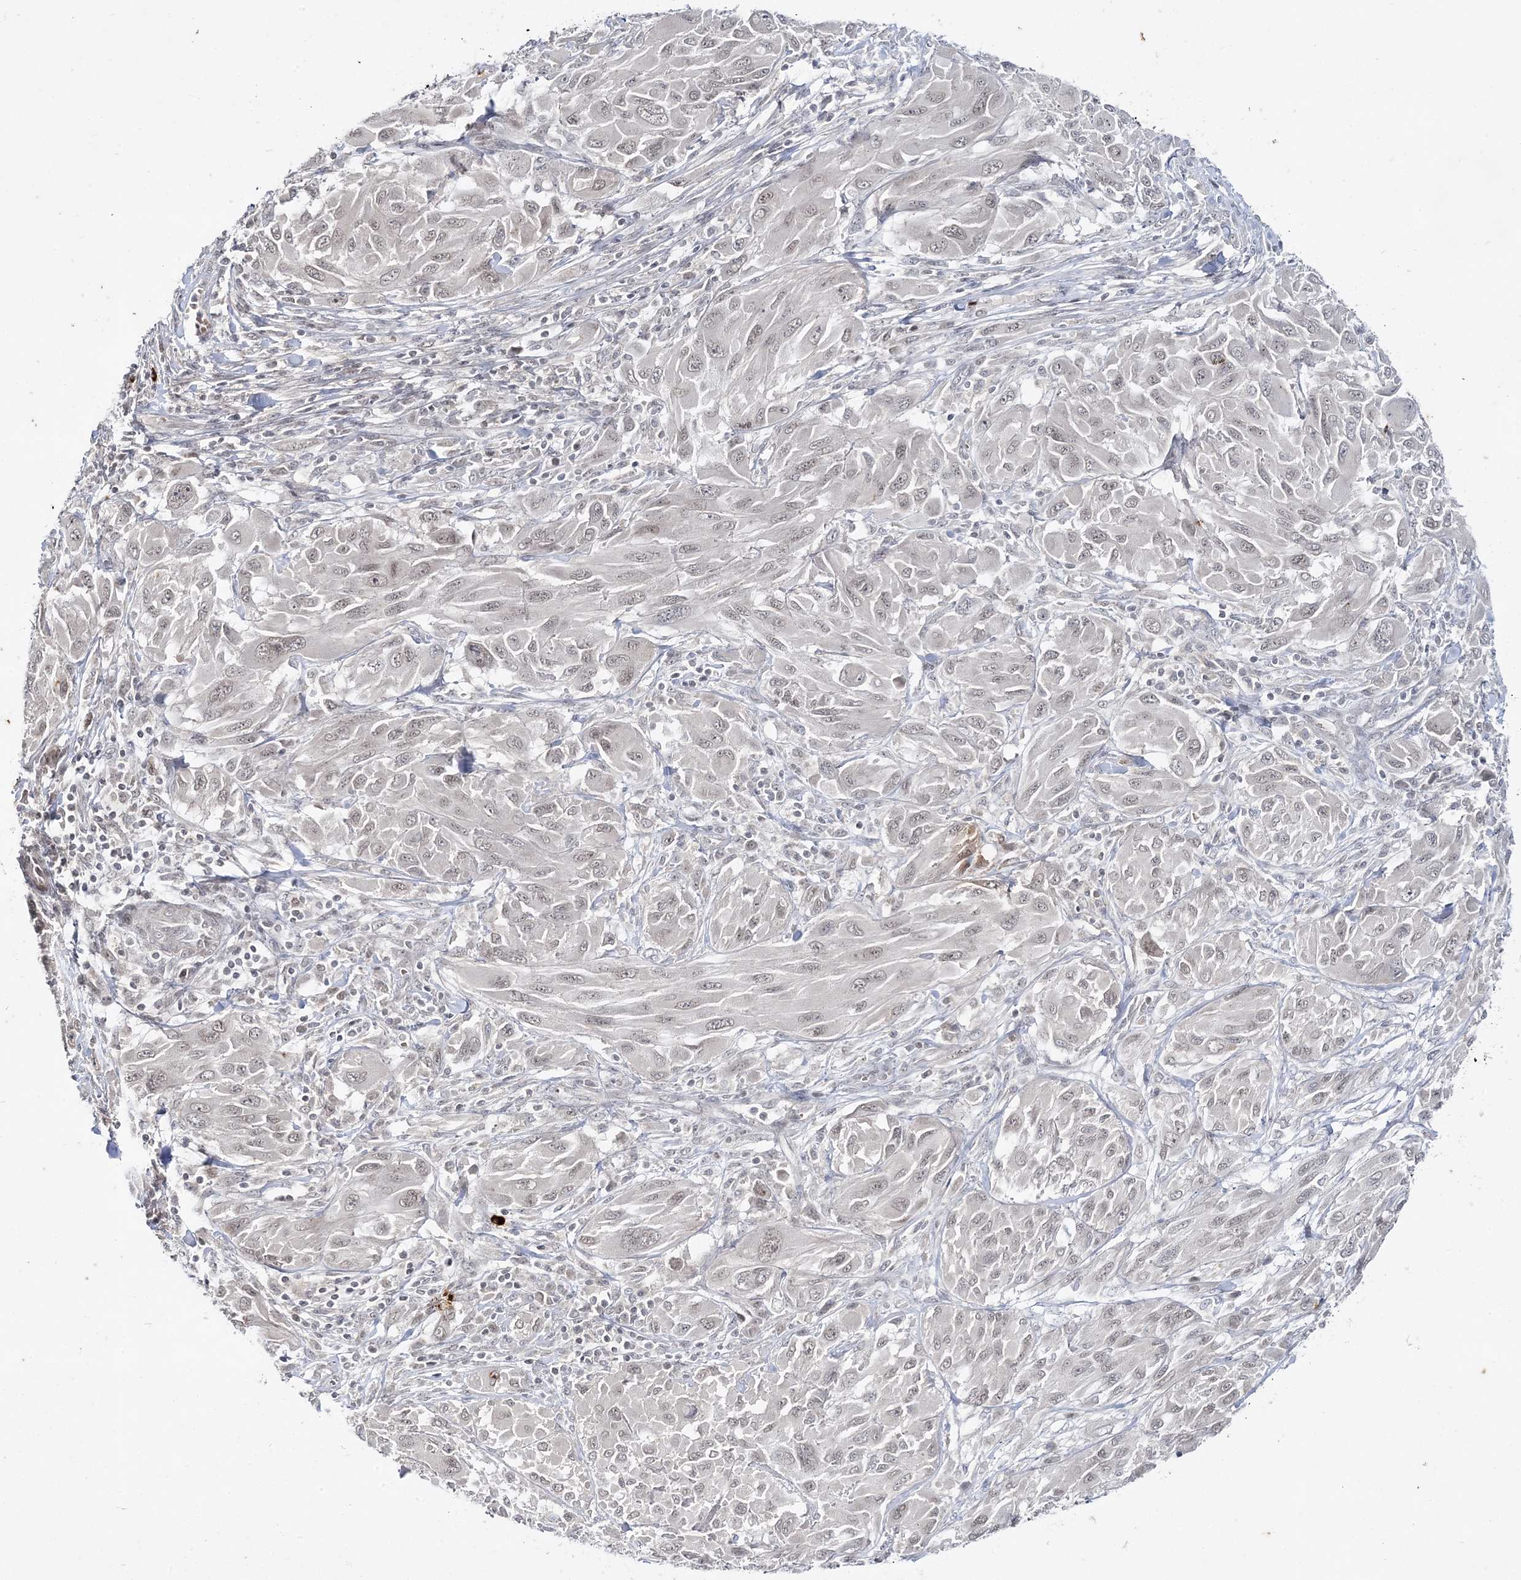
{"staining": {"intensity": "weak", "quantity": "<25%", "location": "nuclear"}, "tissue": "melanoma", "cell_type": "Tumor cells", "image_type": "cancer", "snomed": [{"axis": "morphology", "description": "Malignant melanoma, NOS"}, {"axis": "topography", "description": "Skin"}], "caption": "The histopathology image exhibits no staining of tumor cells in melanoma. Nuclei are stained in blue.", "gene": "LEXM", "patient": {"sex": "female", "age": 91}}